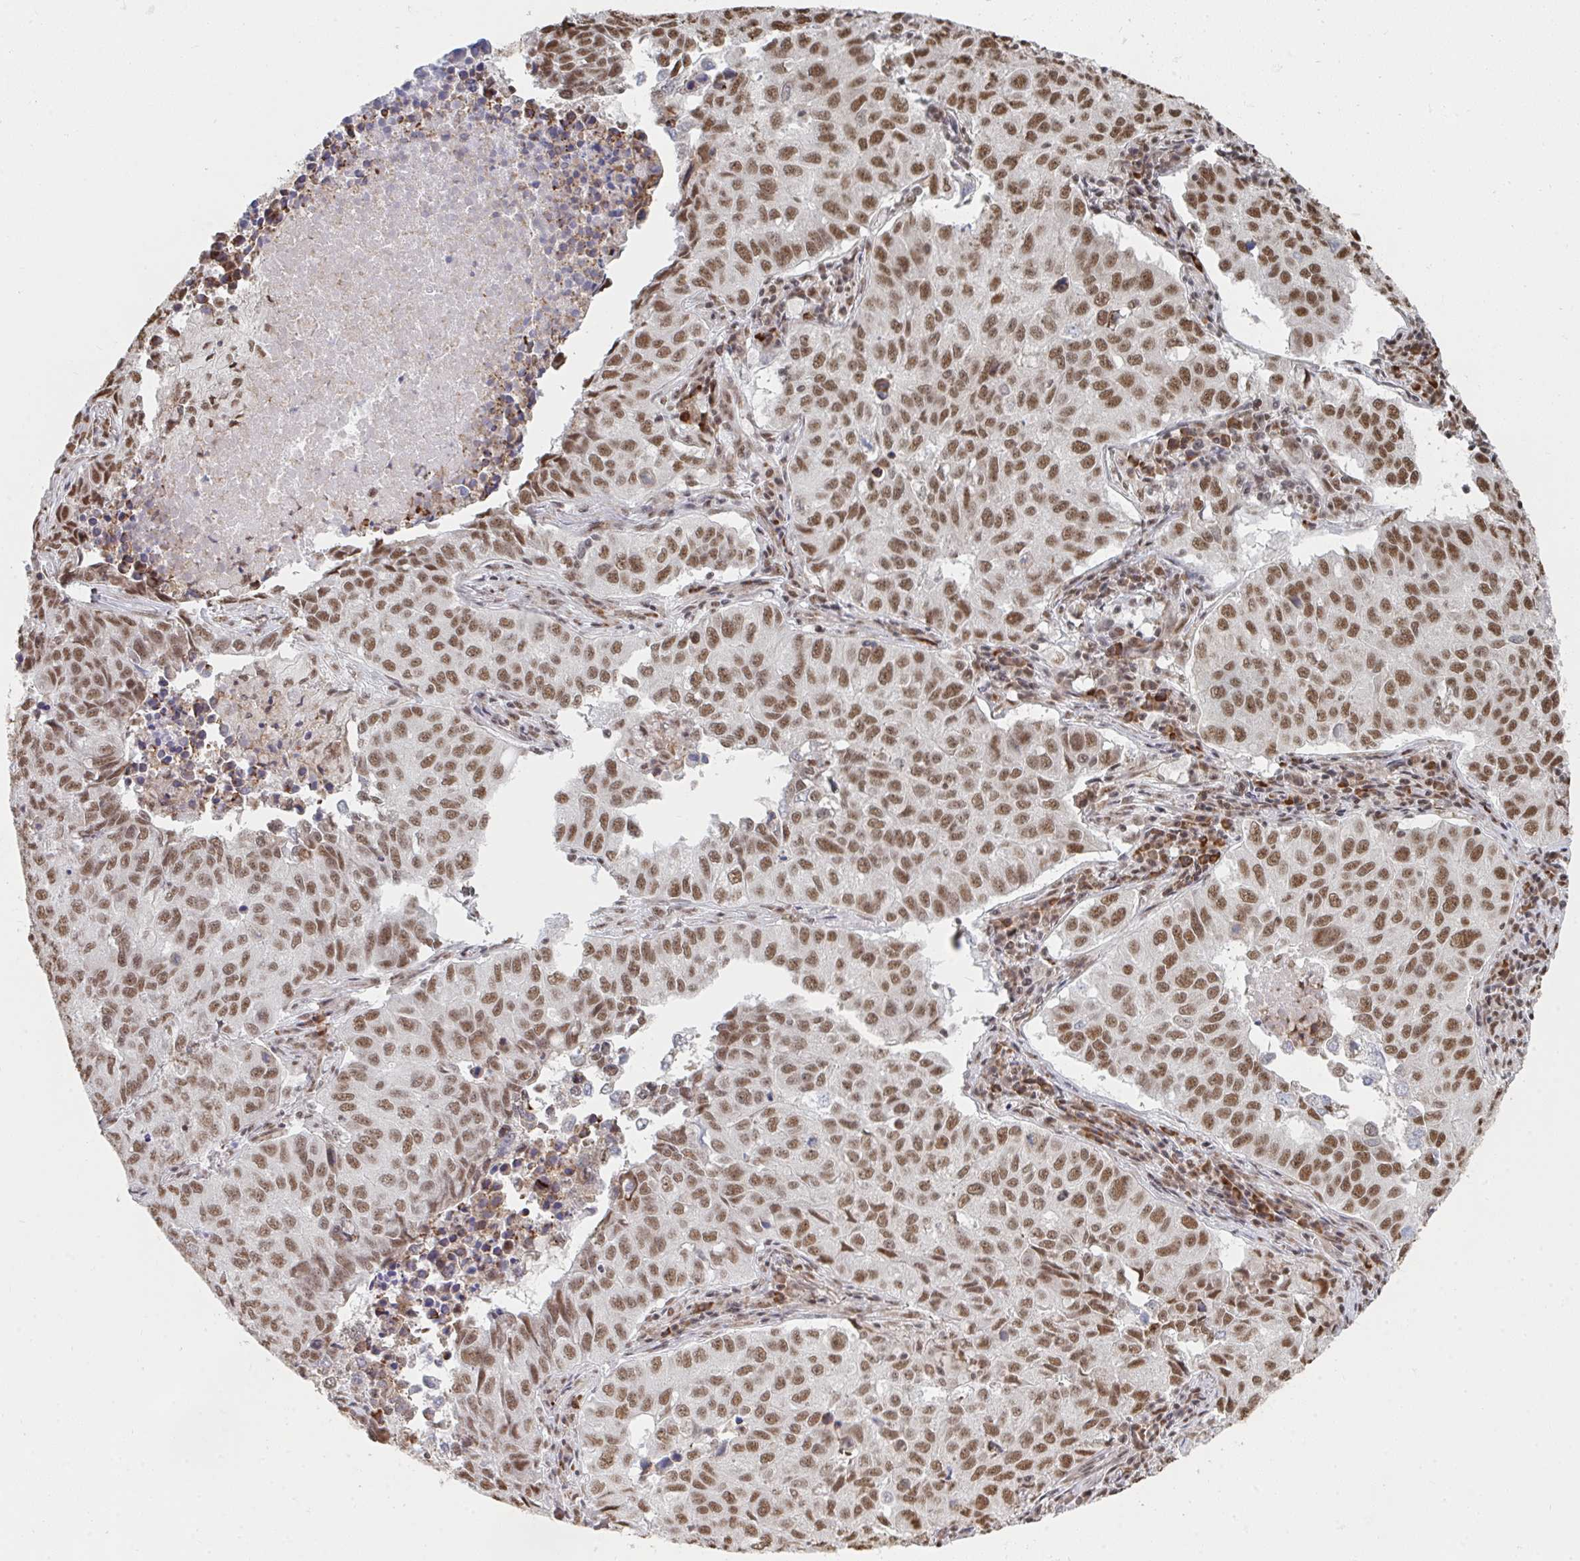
{"staining": {"intensity": "moderate", "quantity": ">75%", "location": "nuclear"}, "tissue": "lung cancer", "cell_type": "Tumor cells", "image_type": "cancer", "snomed": [{"axis": "morphology", "description": "Adenocarcinoma, NOS"}, {"axis": "topography", "description": "Lung"}], "caption": "Tumor cells display moderate nuclear expression in approximately >75% of cells in lung adenocarcinoma. (brown staining indicates protein expression, while blue staining denotes nuclei).", "gene": "MBNL1", "patient": {"sex": "female", "age": 50}}